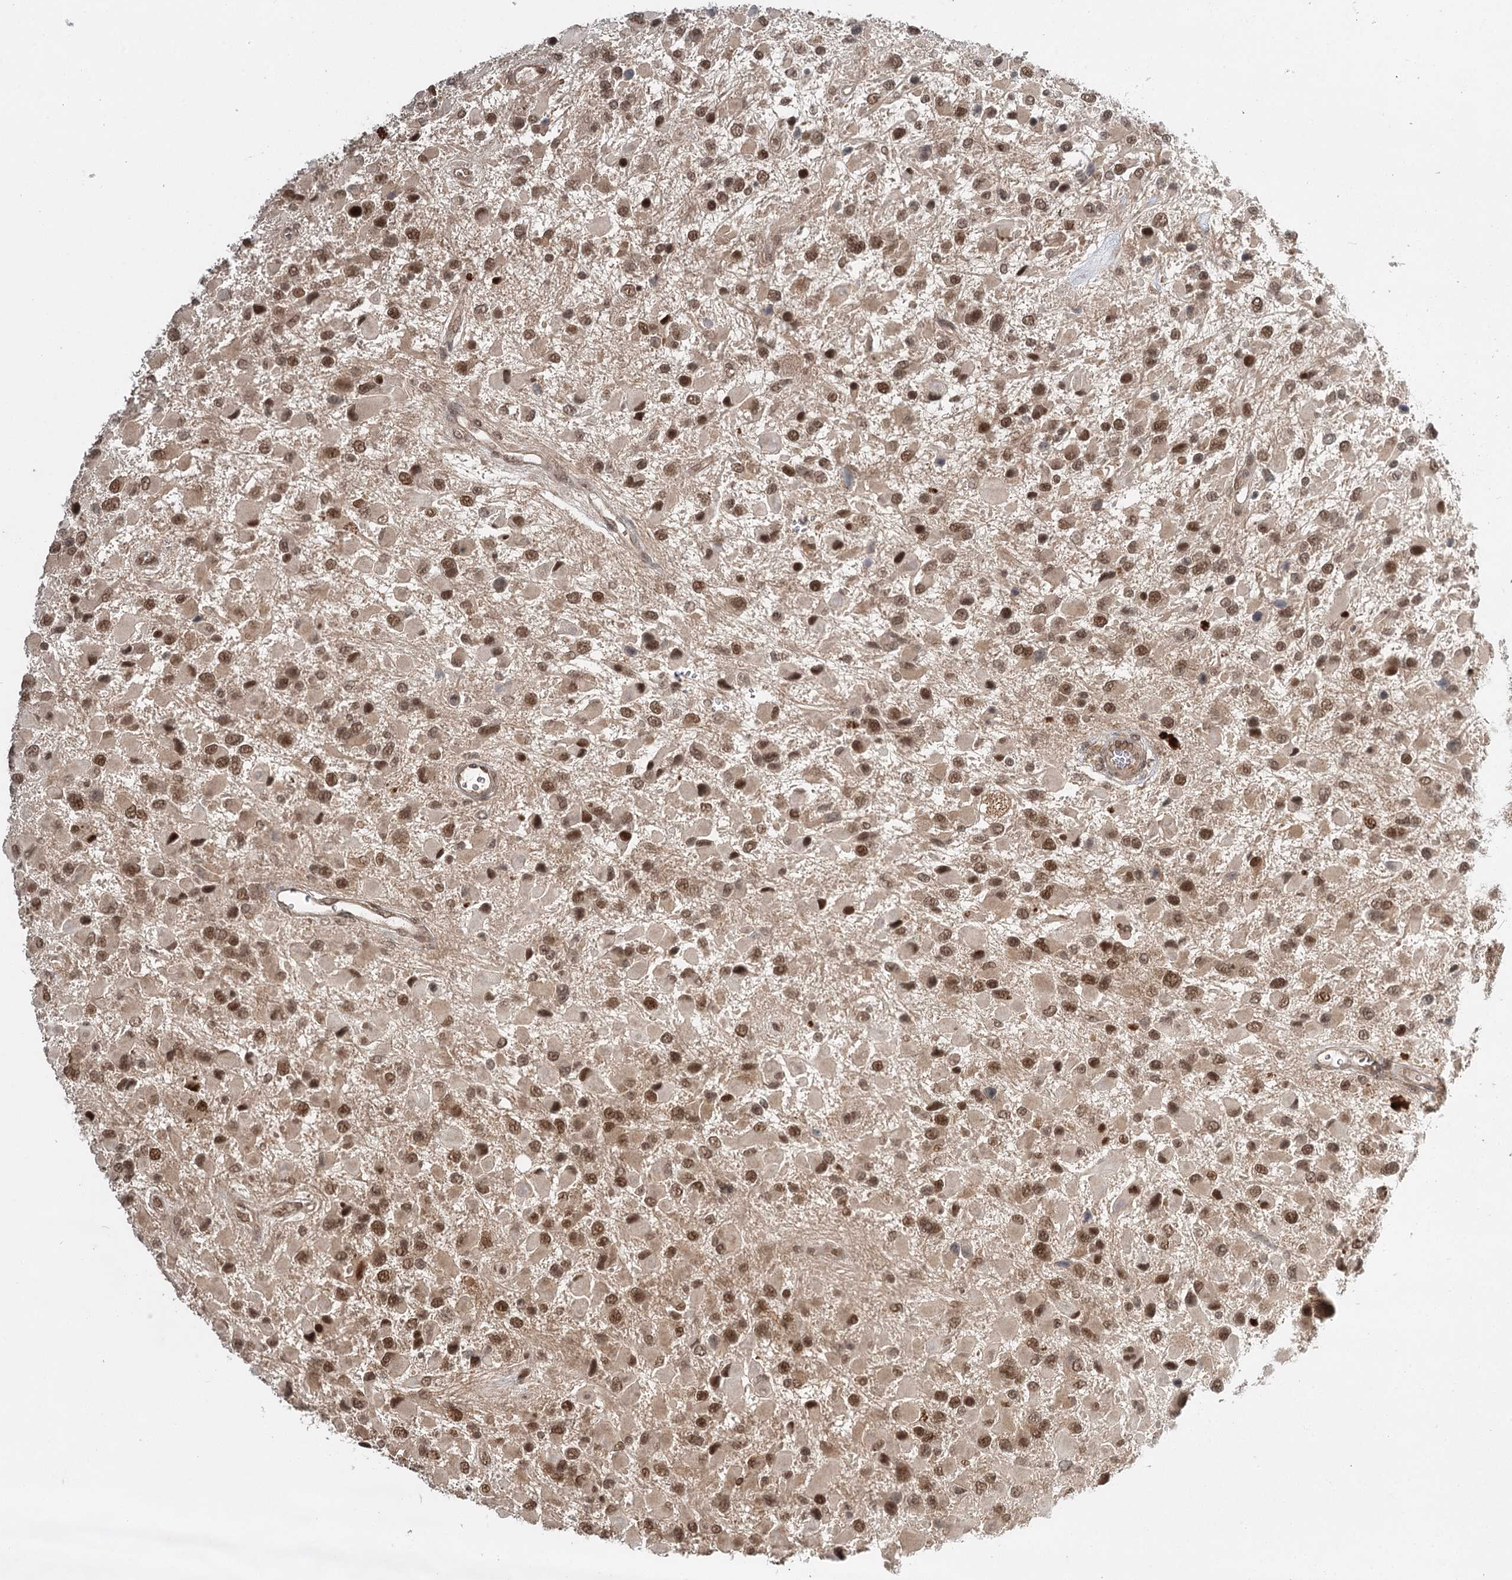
{"staining": {"intensity": "moderate", "quantity": ">75%", "location": "nuclear"}, "tissue": "glioma", "cell_type": "Tumor cells", "image_type": "cancer", "snomed": [{"axis": "morphology", "description": "Glioma, malignant, High grade"}, {"axis": "topography", "description": "Brain"}], "caption": "Human high-grade glioma (malignant) stained with a brown dye reveals moderate nuclear positive positivity in about >75% of tumor cells.", "gene": "N6AMT1", "patient": {"sex": "male", "age": 53}}